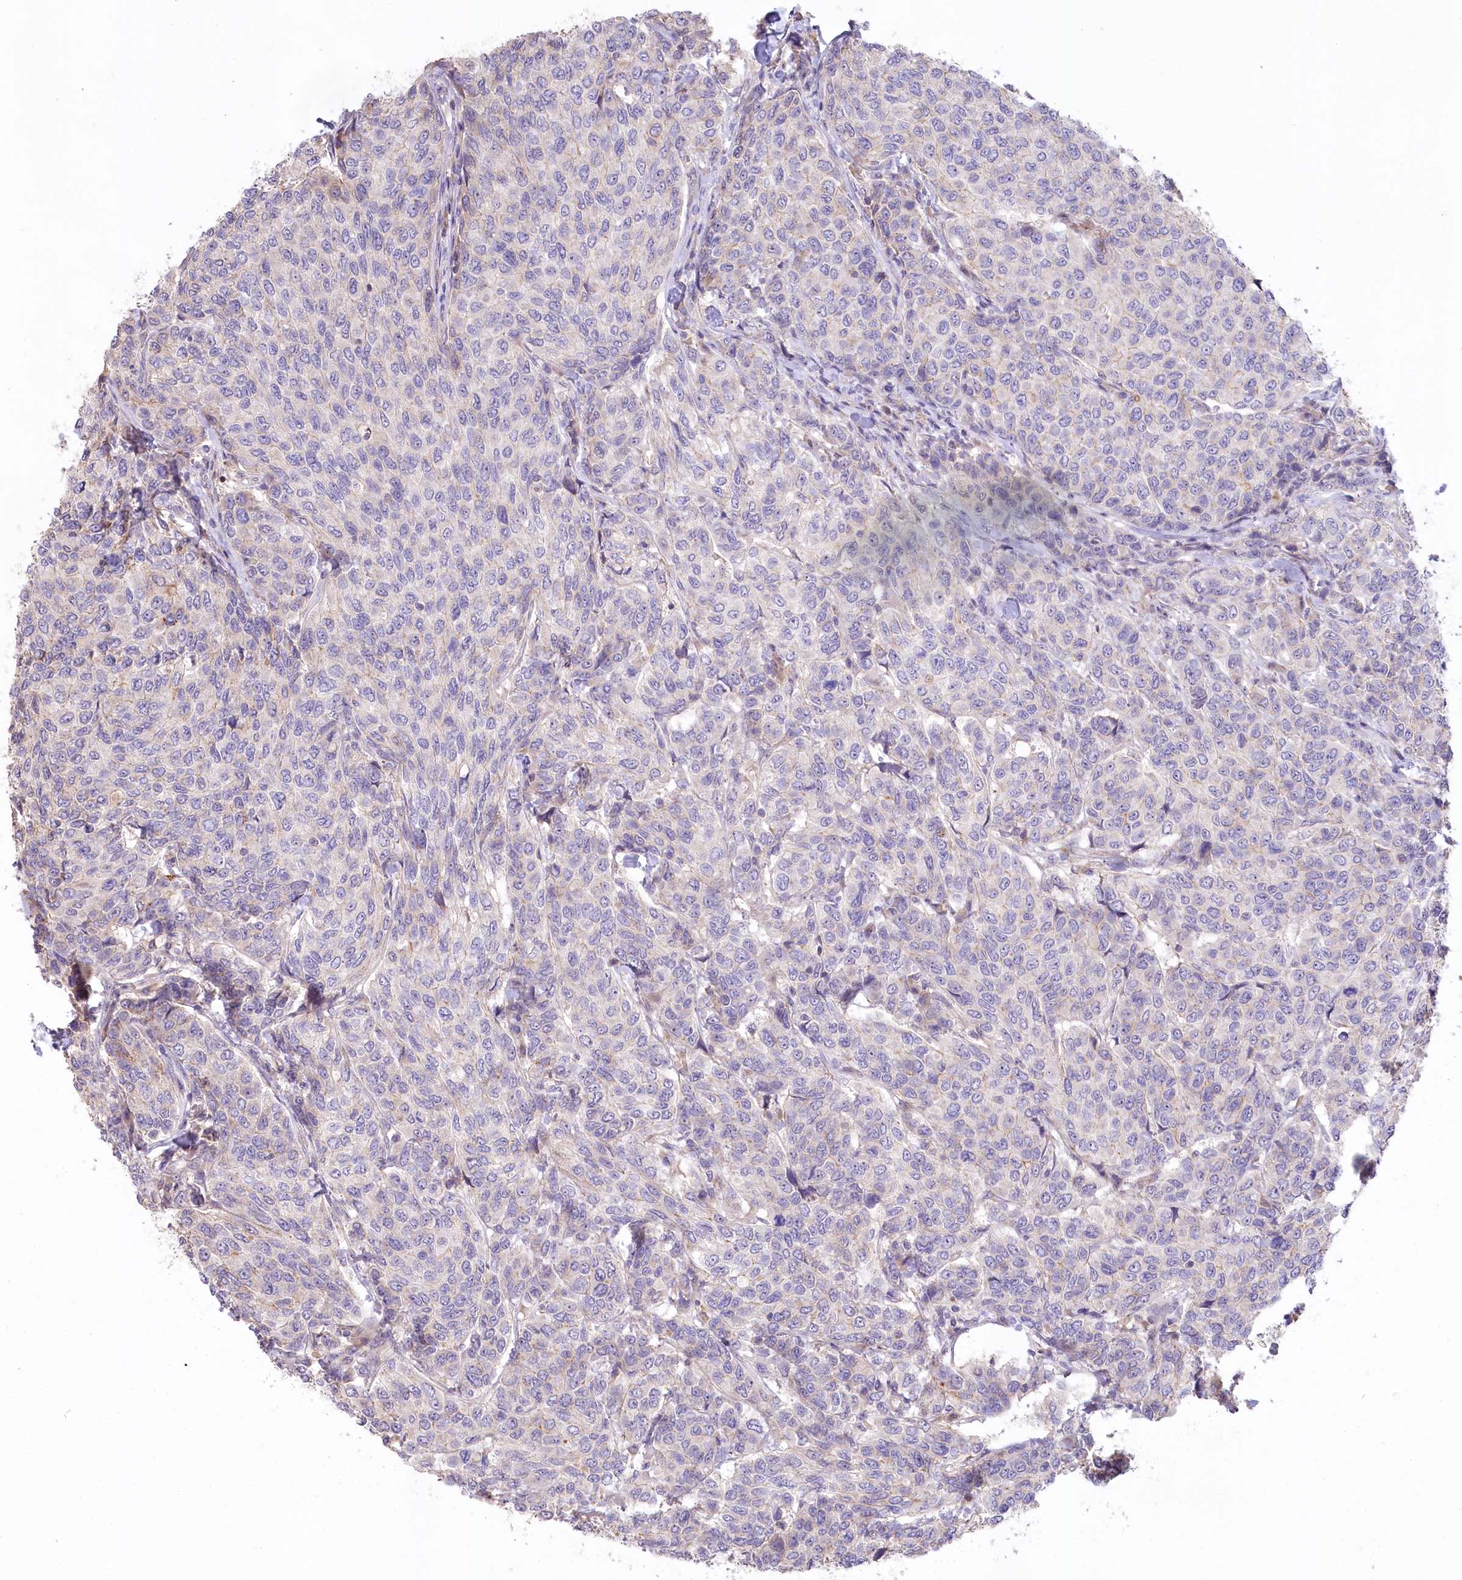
{"staining": {"intensity": "negative", "quantity": "none", "location": "none"}, "tissue": "breast cancer", "cell_type": "Tumor cells", "image_type": "cancer", "snomed": [{"axis": "morphology", "description": "Duct carcinoma"}, {"axis": "topography", "description": "Breast"}], "caption": "Immunohistochemistry micrograph of breast cancer stained for a protein (brown), which reveals no positivity in tumor cells.", "gene": "SLC6A11", "patient": {"sex": "female", "age": 55}}